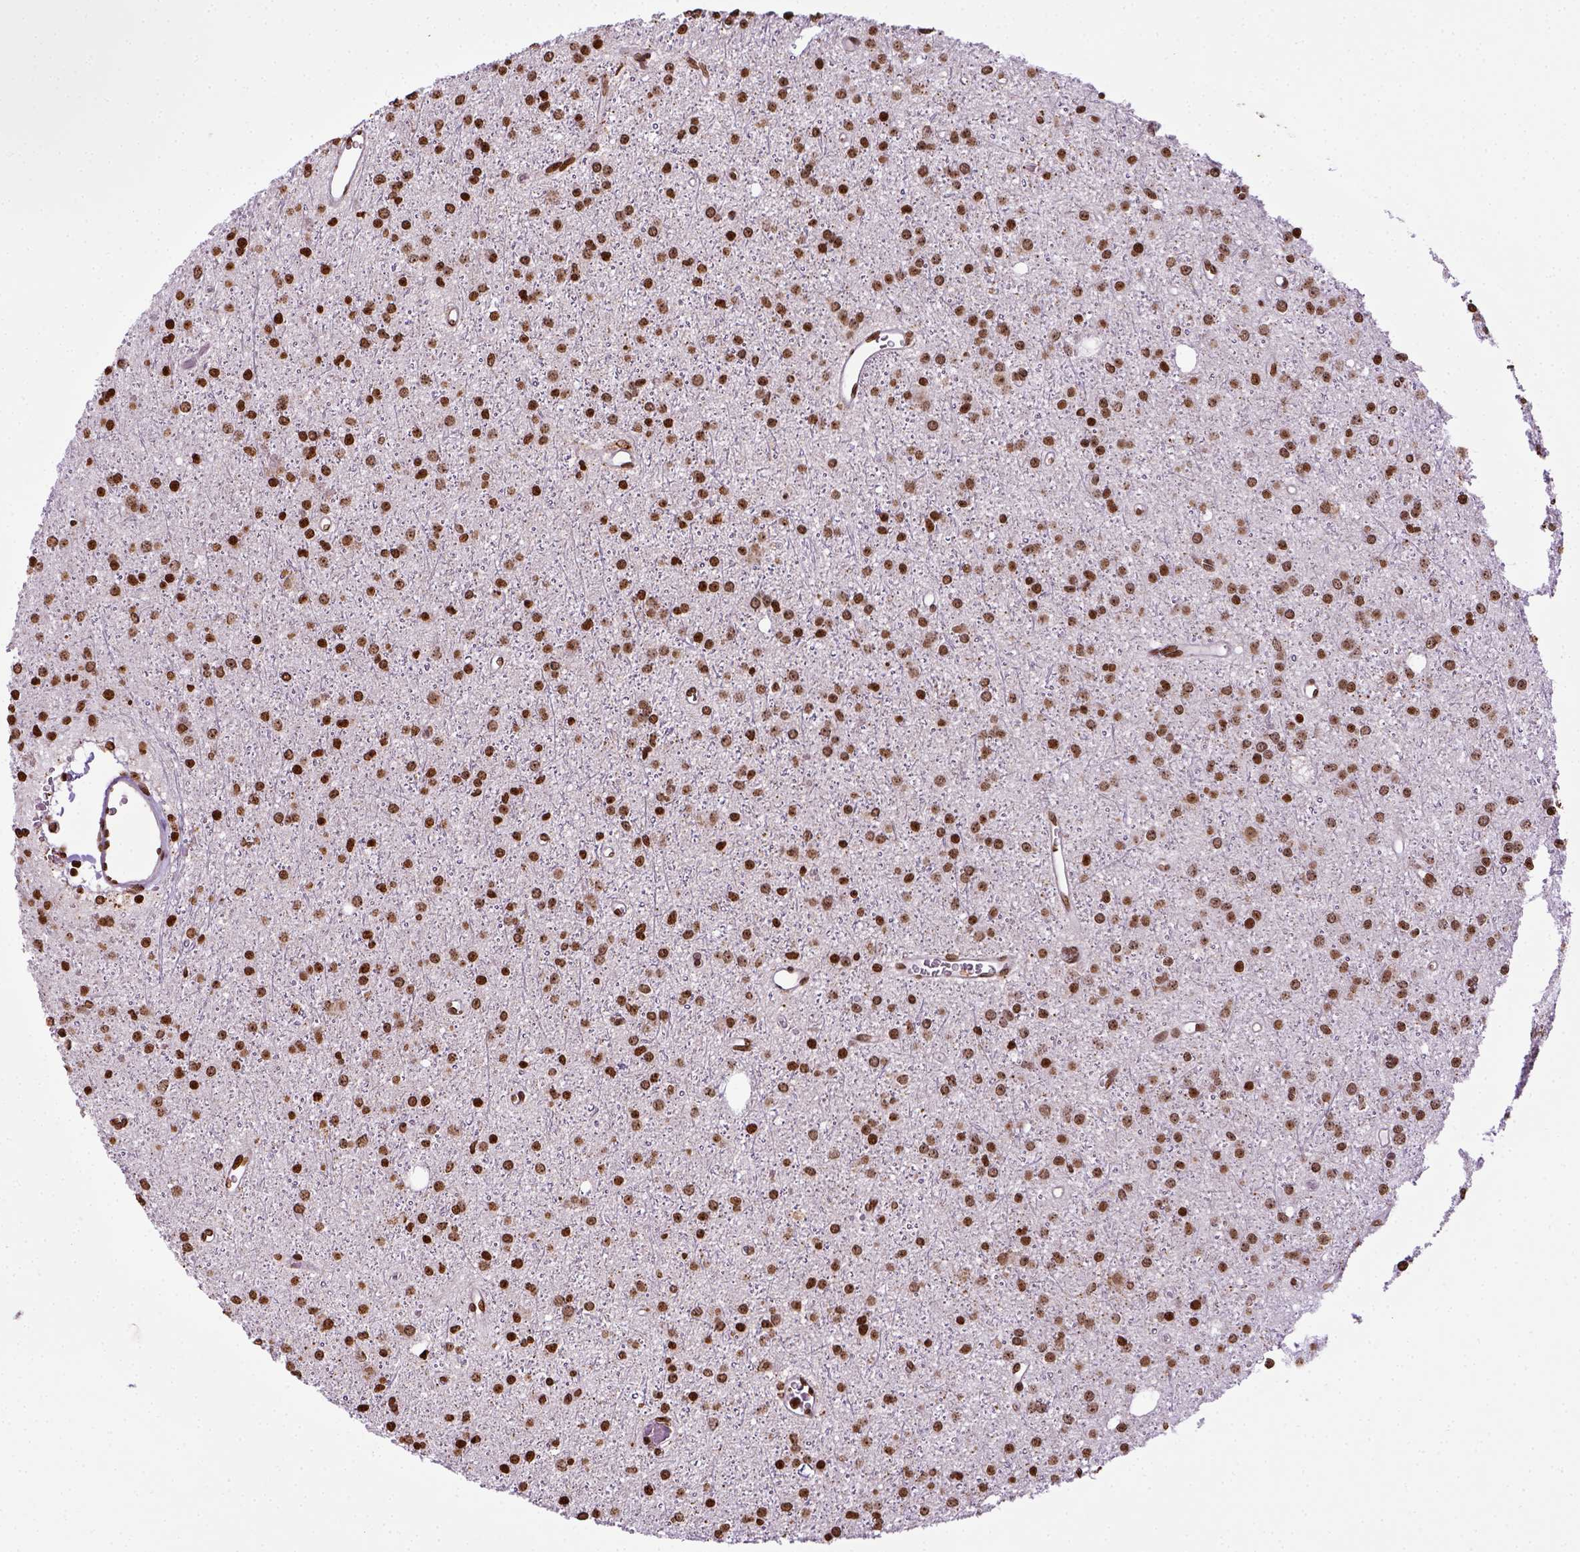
{"staining": {"intensity": "strong", "quantity": ">75%", "location": "nuclear"}, "tissue": "glioma", "cell_type": "Tumor cells", "image_type": "cancer", "snomed": [{"axis": "morphology", "description": "Glioma, malignant, Low grade"}, {"axis": "topography", "description": "Brain"}], "caption": "The image reveals immunohistochemical staining of glioma. There is strong nuclear staining is present in approximately >75% of tumor cells.", "gene": "ZNF75D", "patient": {"sex": "male", "age": 27}}